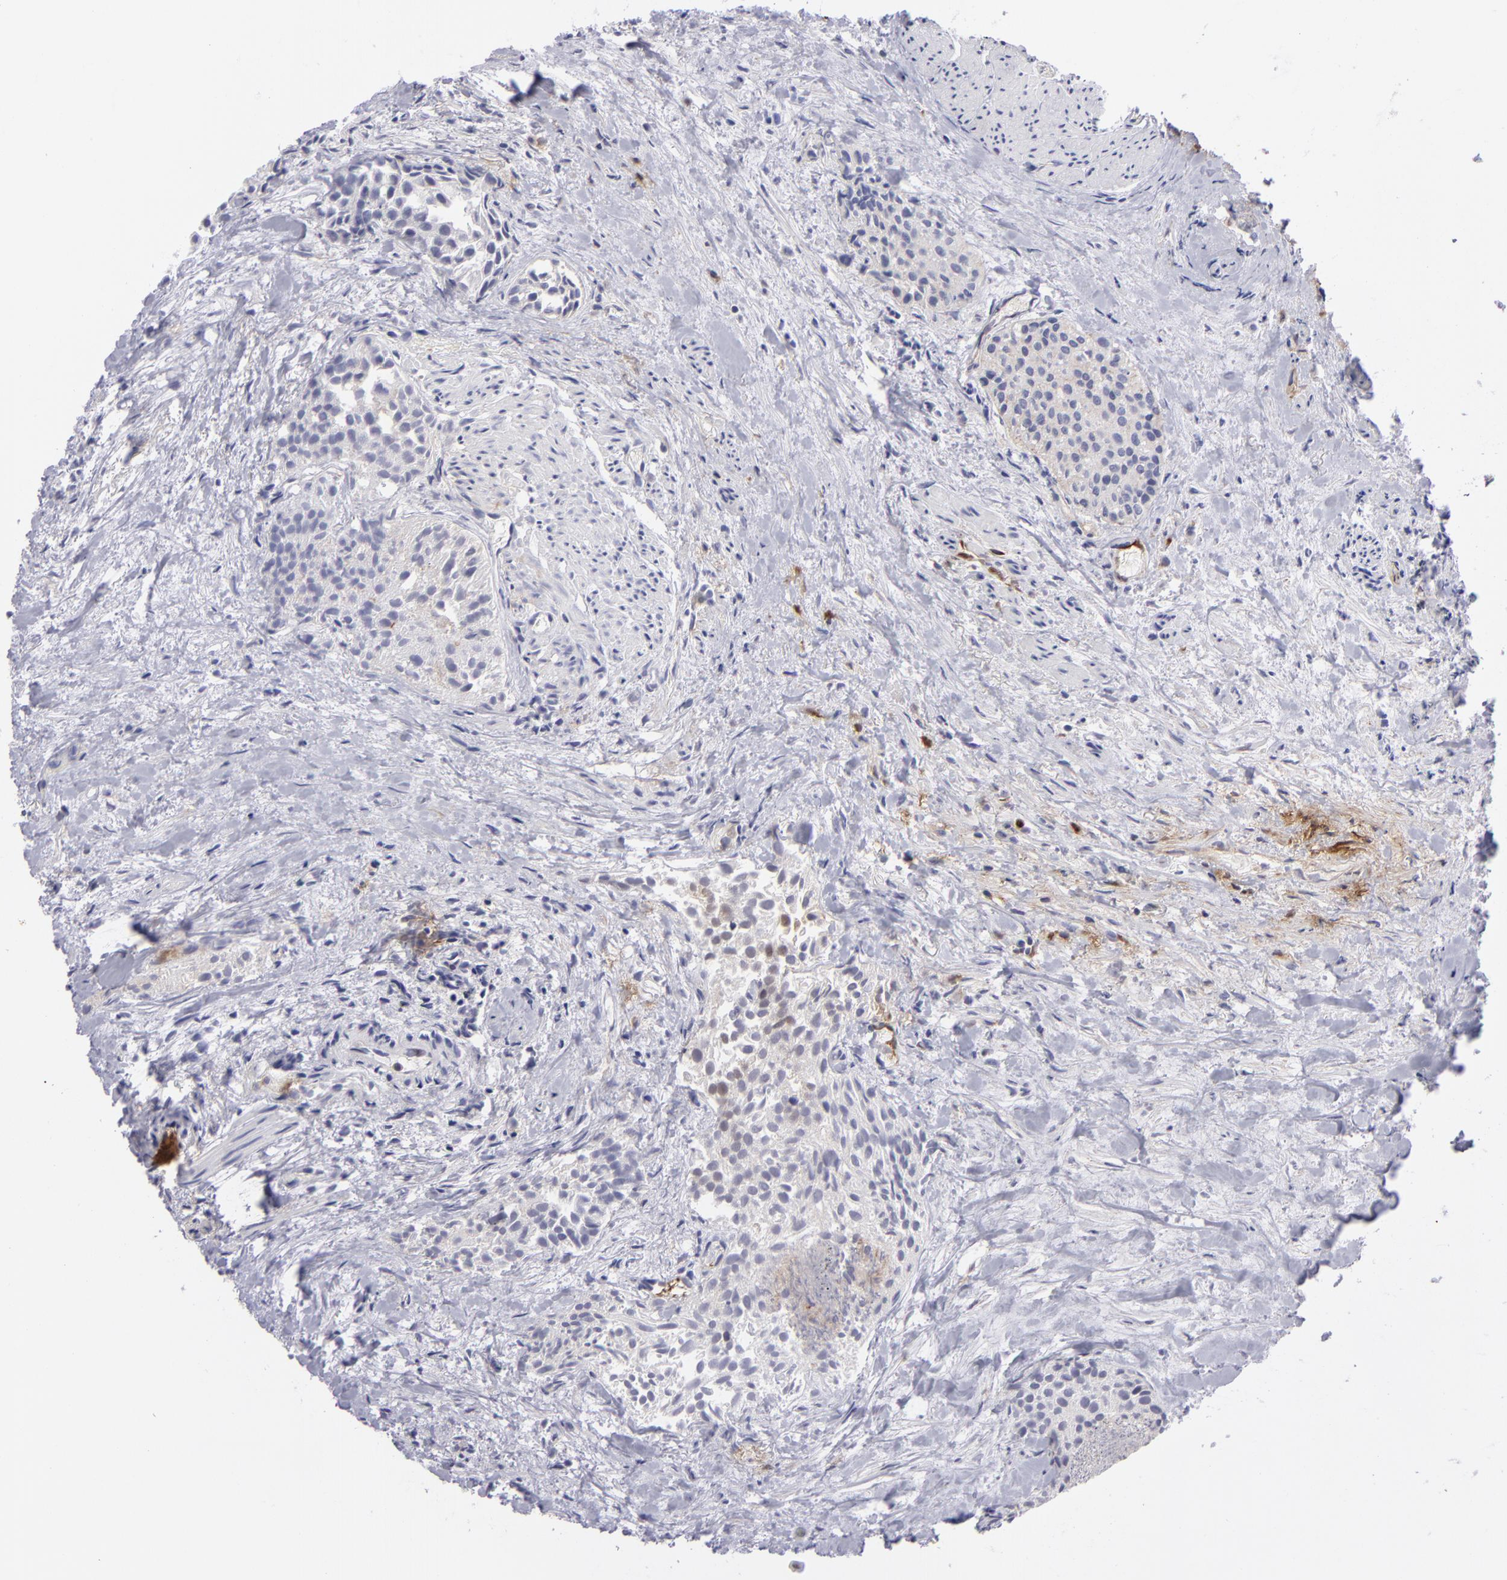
{"staining": {"intensity": "negative", "quantity": "none", "location": "none"}, "tissue": "urothelial cancer", "cell_type": "Tumor cells", "image_type": "cancer", "snomed": [{"axis": "morphology", "description": "Urothelial carcinoma, High grade"}, {"axis": "topography", "description": "Urinary bladder"}], "caption": "Human high-grade urothelial carcinoma stained for a protein using immunohistochemistry reveals no positivity in tumor cells.", "gene": "CTNNB1", "patient": {"sex": "female", "age": 78}}